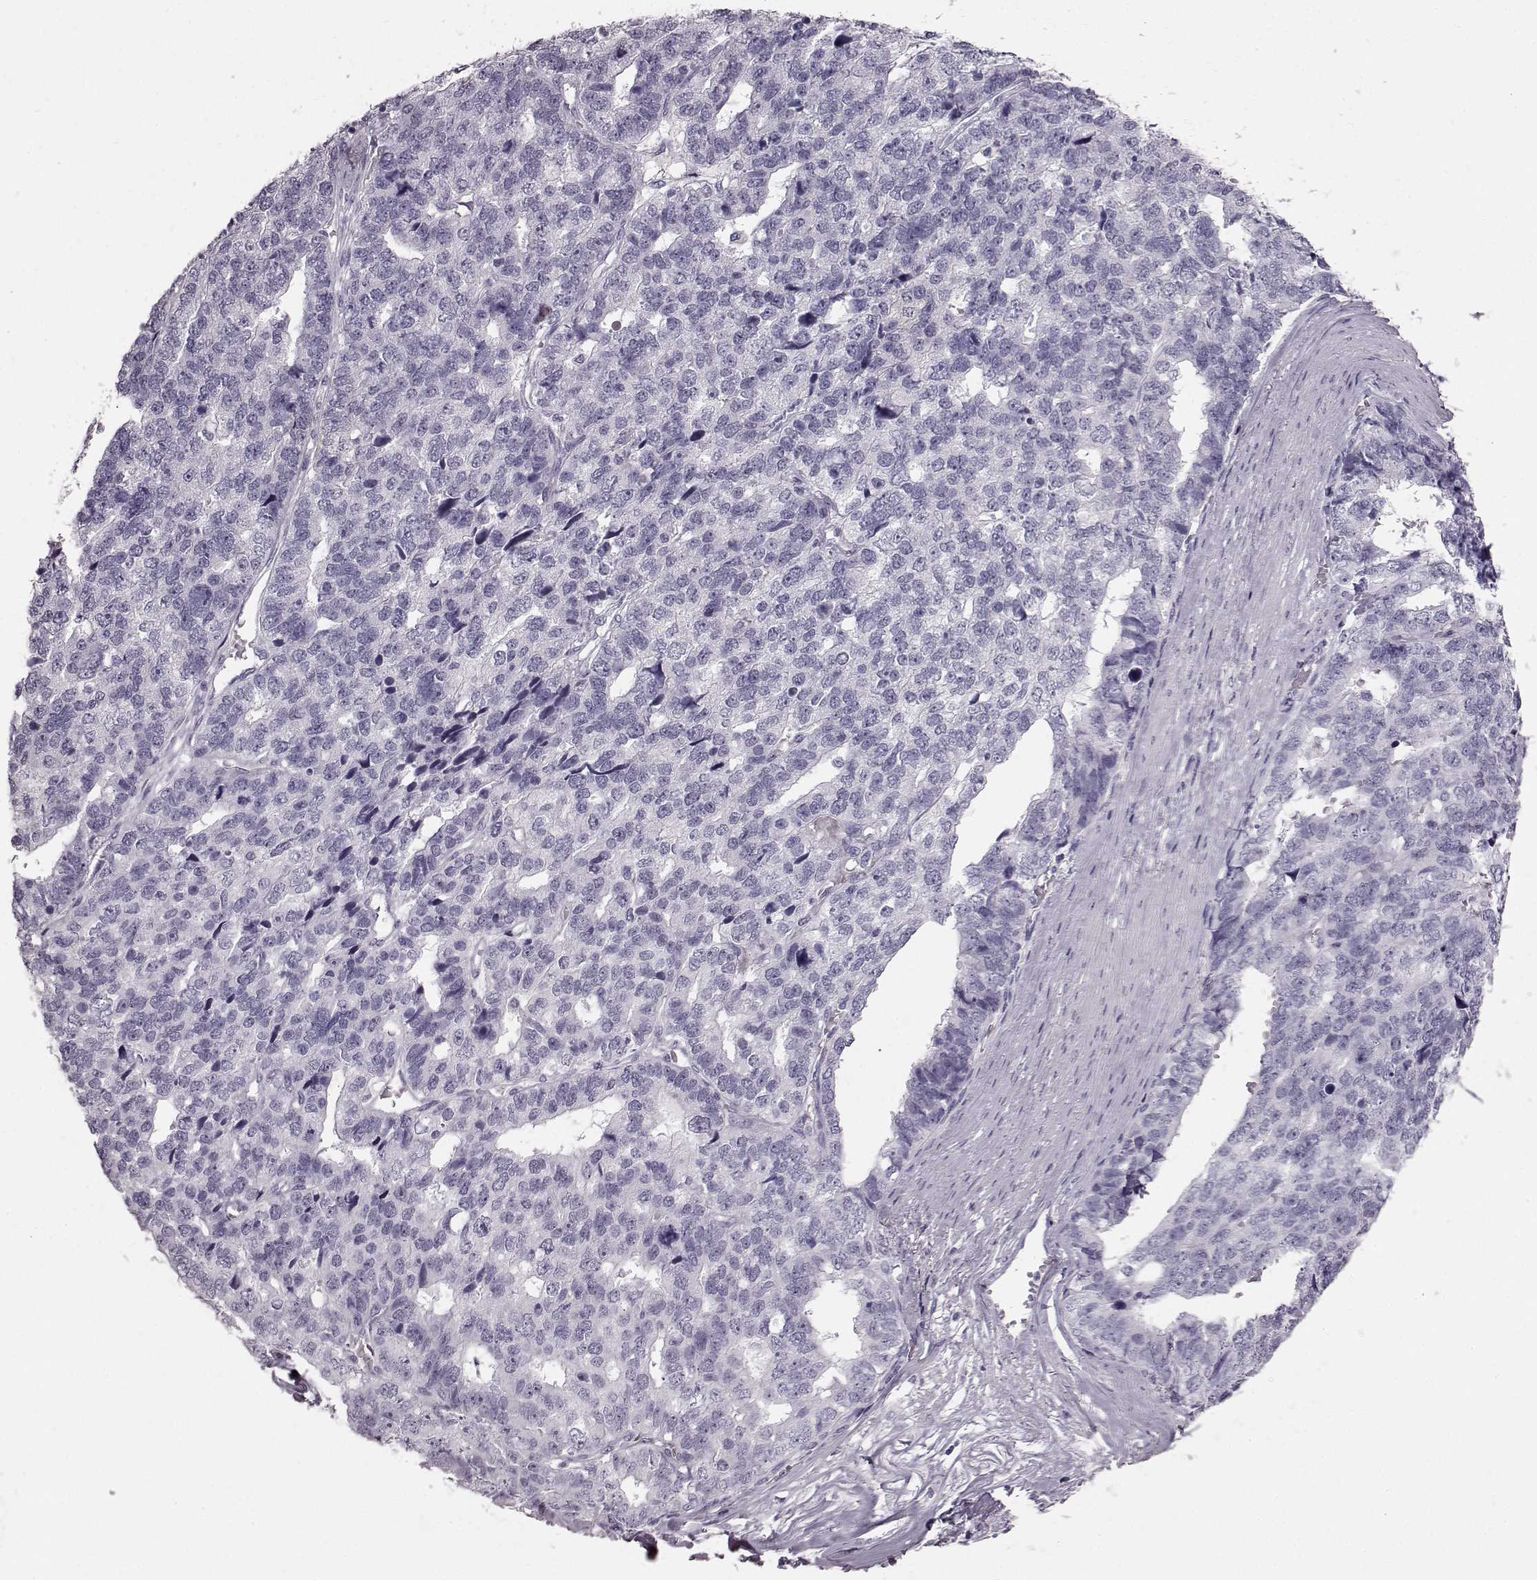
{"staining": {"intensity": "negative", "quantity": "none", "location": "none"}, "tissue": "stomach cancer", "cell_type": "Tumor cells", "image_type": "cancer", "snomed": [{"axis": "morphology", "description": "Adenocarcinoma, NOS"}, {"axis": "topography", "description": "Stomach"}], "caption": "Immunohistochemistry photomicrograph of neoplastic tissue: stomach adenocarcinoma stained with DAB exhibits no significant protein staining in tumor cells.", "gene": "TCHHL1", "patient": {"sex": "male", "age": 69}}